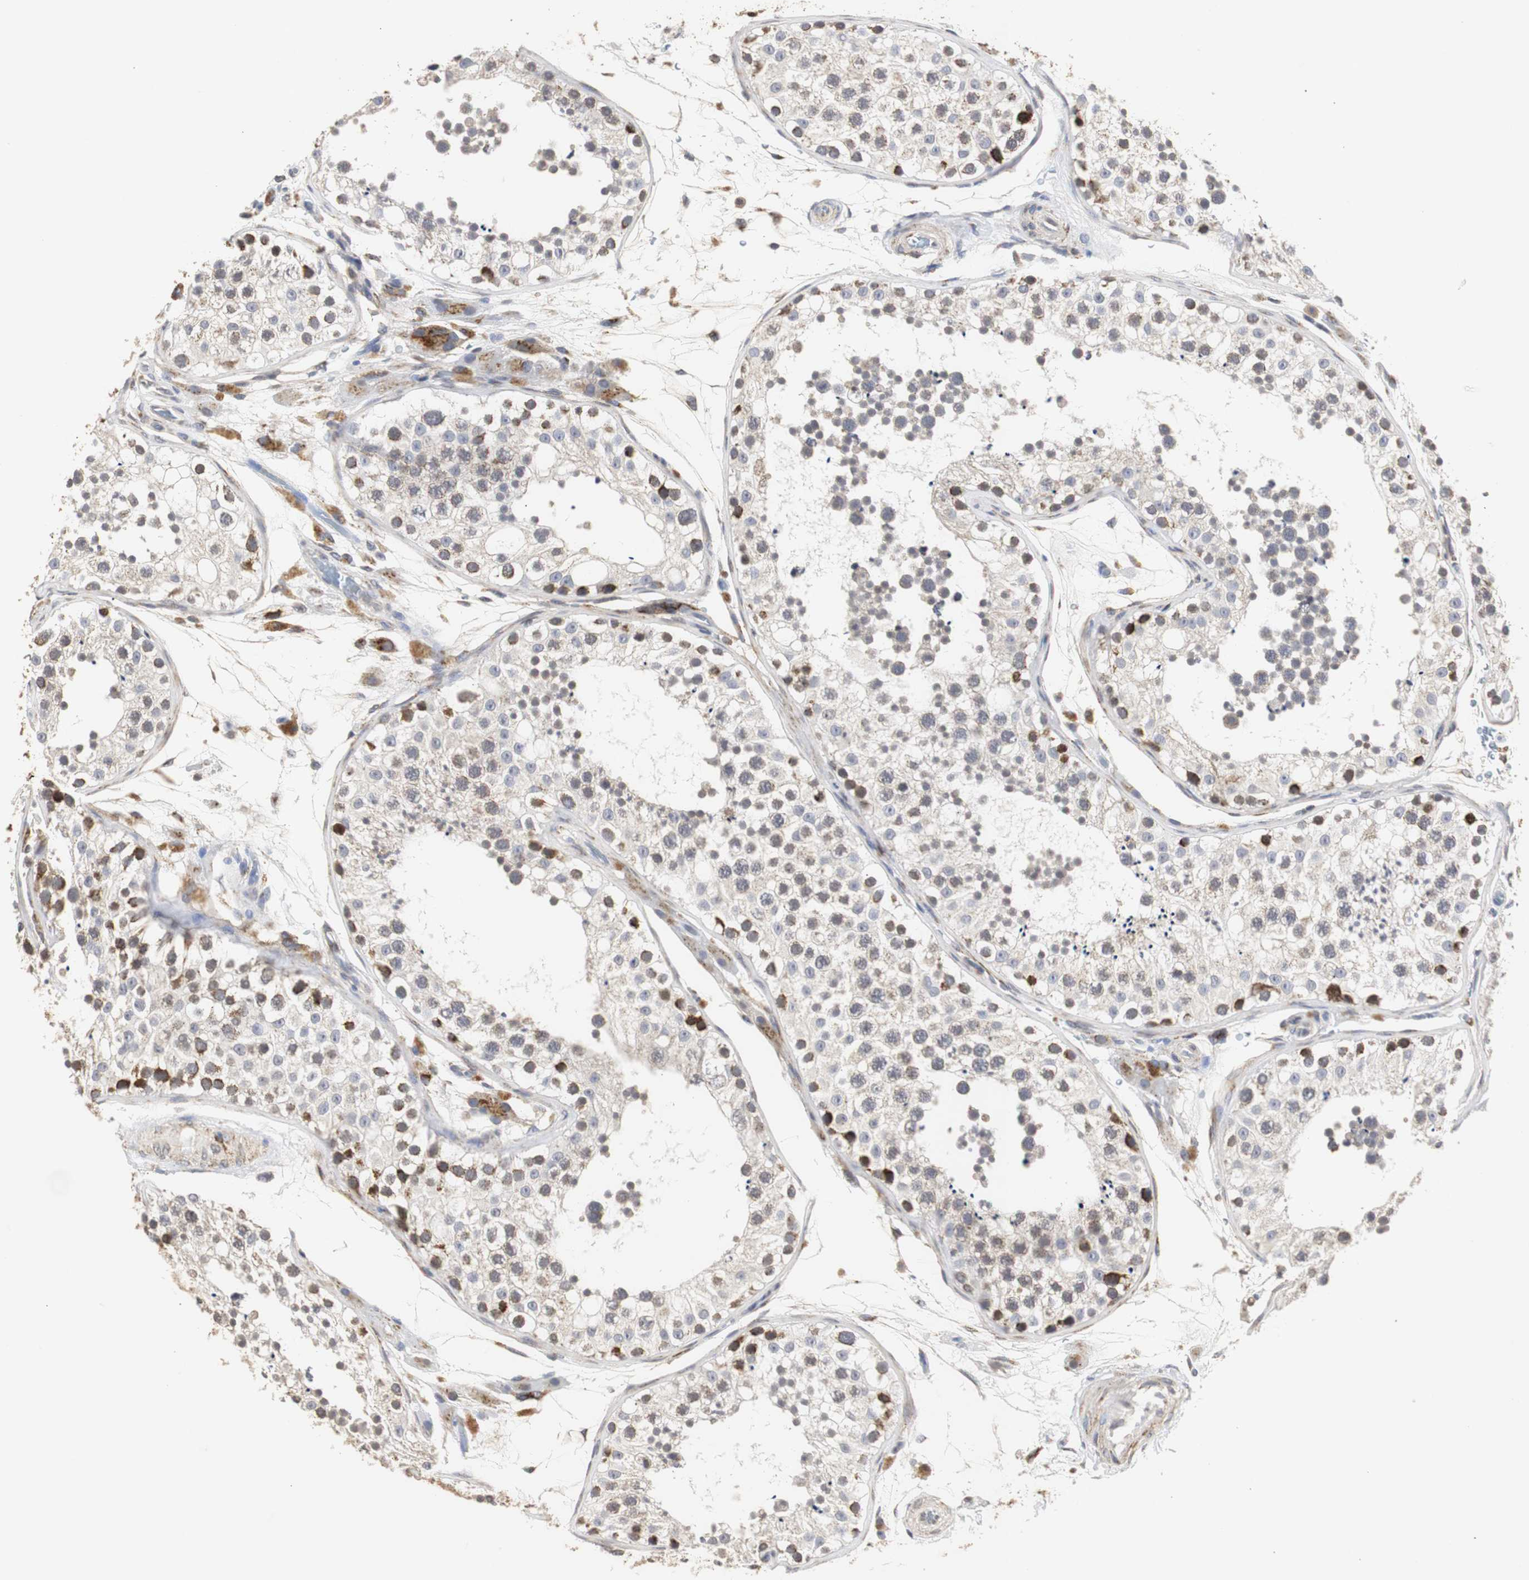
{"staining": {"intensity": "moderate", "quantity": "25%-75%", "location": "cytoplasmic/membranous"}, "tissue": "testis", "cell_type": "Cells in seminiferous ducts", "image_type": "normal", "snomed": [{"axis": "morphology", "description": "Normal tissue, NOS"}, {"axis": "topography", "description": "Testis"}], "caption": "High-magnification brightfield microscopy of unremarkable testis stained with DAB (3,3'-diaminobenzidine) (brown) and counterstained with hematoxylin (blue). cells in seminiferous ducts exhibit moderate cytoplasmic/membranous expression is present in approximately25%-75% of cells. Nuclei are stained in blue.", "gene": "HSD17B10", "patient": {"sex": "male", "age": 26}}